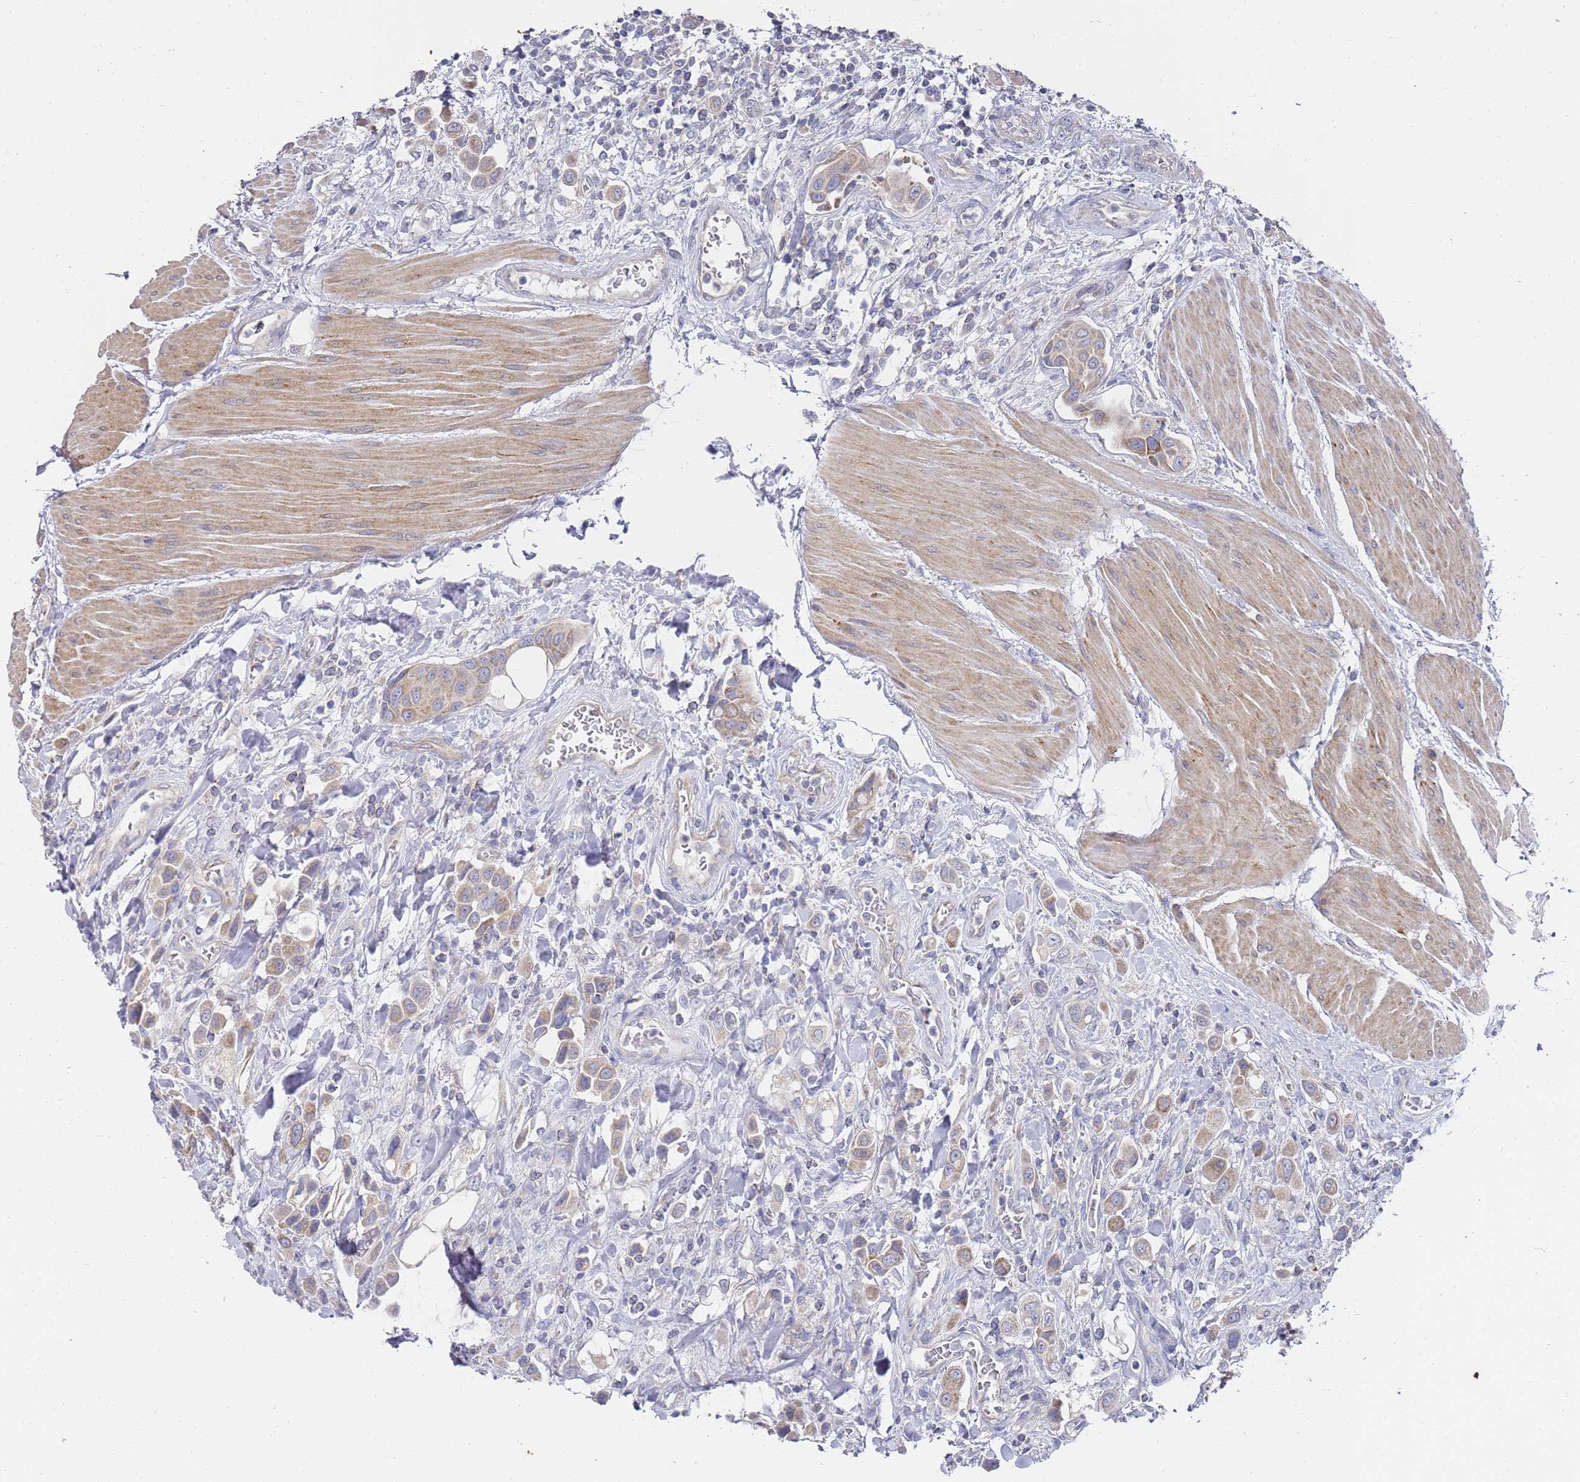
{"staining": {"intensity": "weak", "quantity": ">75%", "location": "cytoplasmic/membranous"}, "tissue": "urothelial cancer", "cell_type": "Tumor cells", "image_type": "cancer", "snomed": [{"axis": "morphology", "description": "Urothelial carcinoma, High grade"}, {"axis": "topography", "description": "Urinary bladder"}], "caption": "The histopathology image displays staining of urothelial cancer, revealing weak cytoplasmic/membranous protein staining (brown color) within tumor cells.", "gene": "SCAPER", "patient": {"sex": "male", "age": 50}}